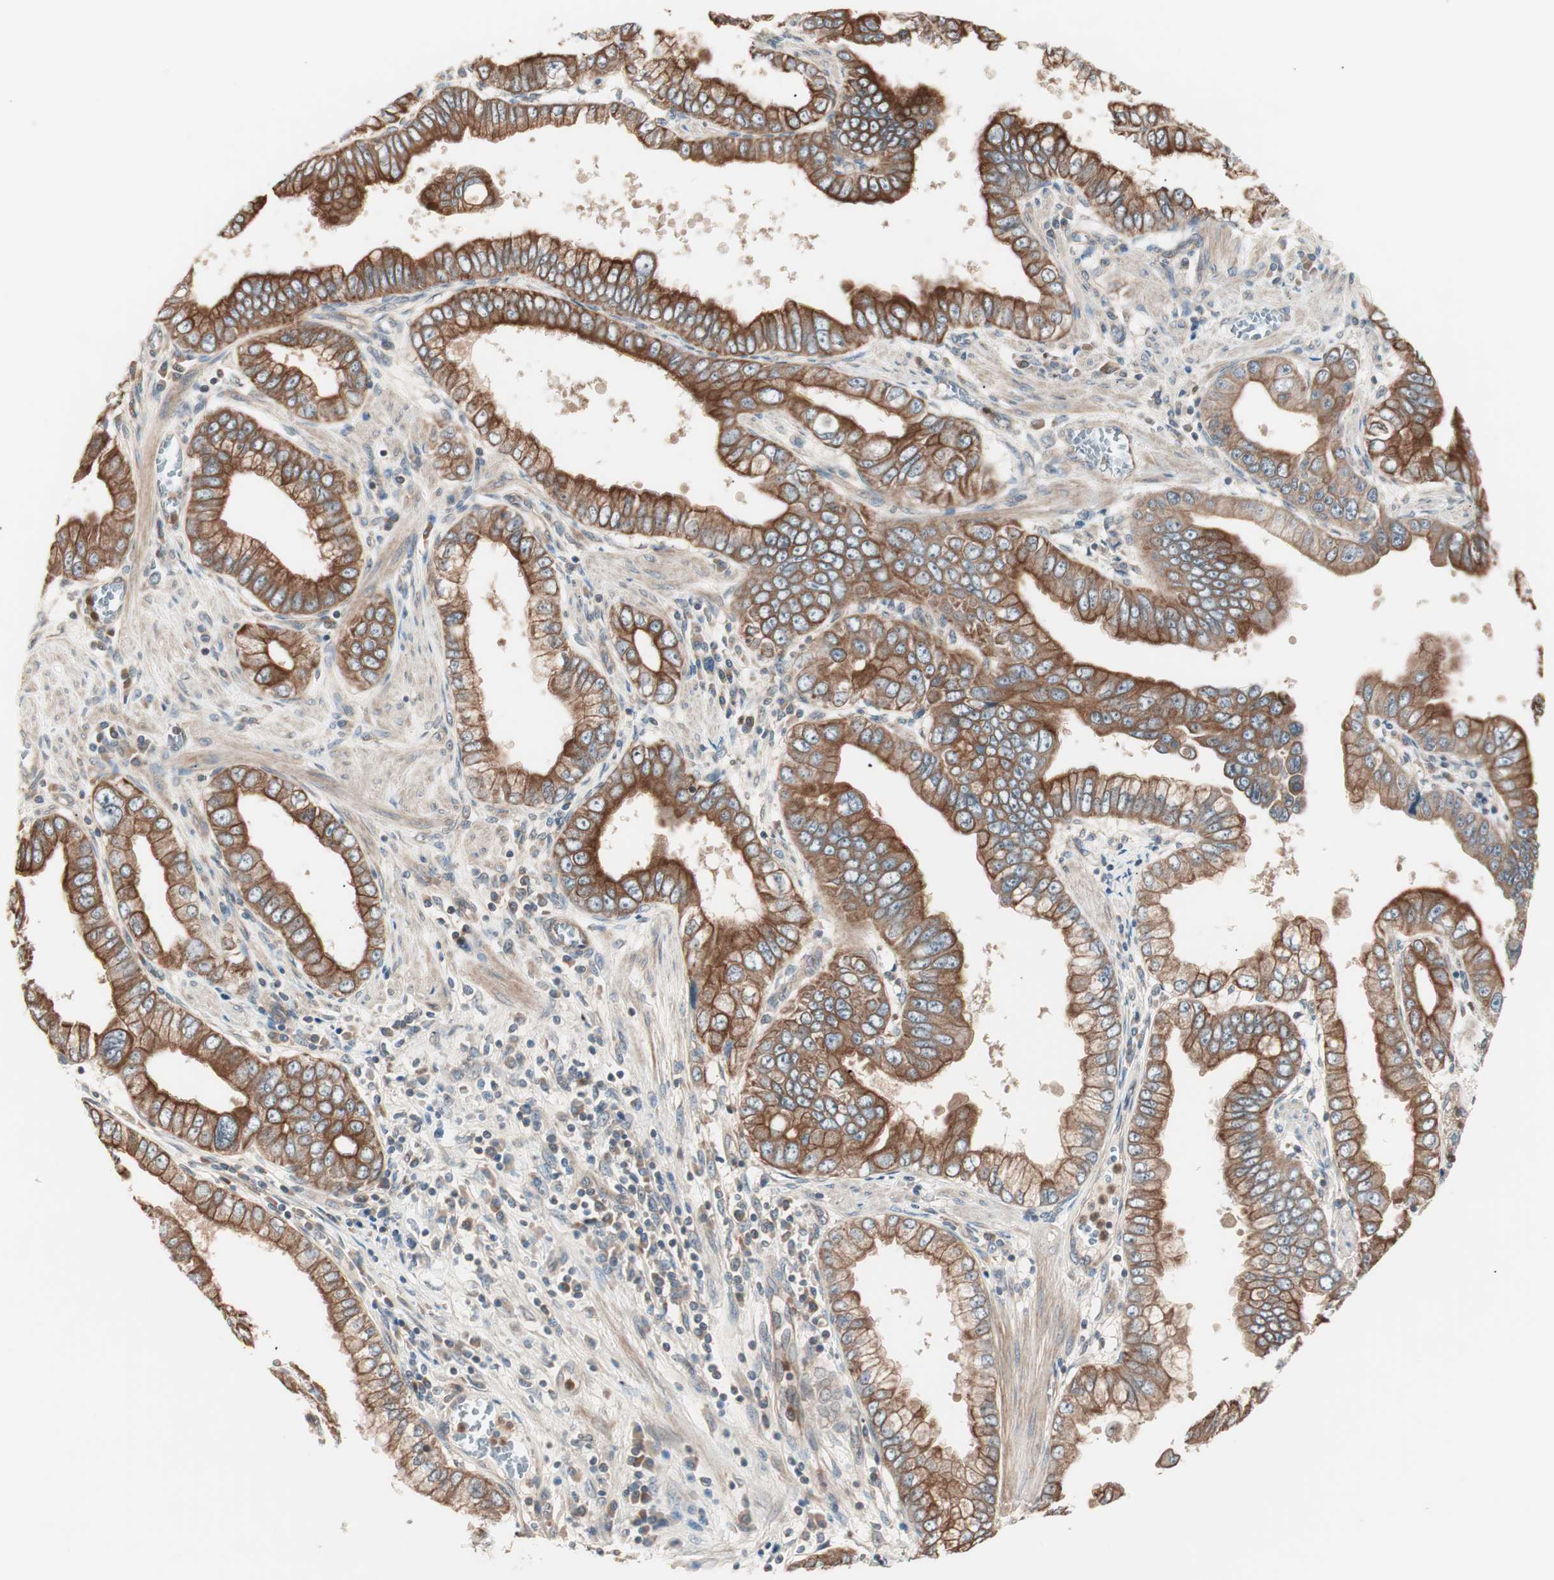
{"staining": {"intensity": "strong", "quantity": ">75%", "location": "cytoplasmic/membranous"}, "tissue": "pancreatic cancer", "cell_type": "Tumor cells", "image_type": "cancer", "snomed": [{"axis": "morphology", "description": "Normal tissue, NOS"}, {"axis": "topography", "description": "Lymph node"}], "caption": "Pancreatic cancer stained with a protein marker demonstrates strong staining in tumor cells.", "gene": "TSG101", "patient": {"sex": "male", "age": 50}}